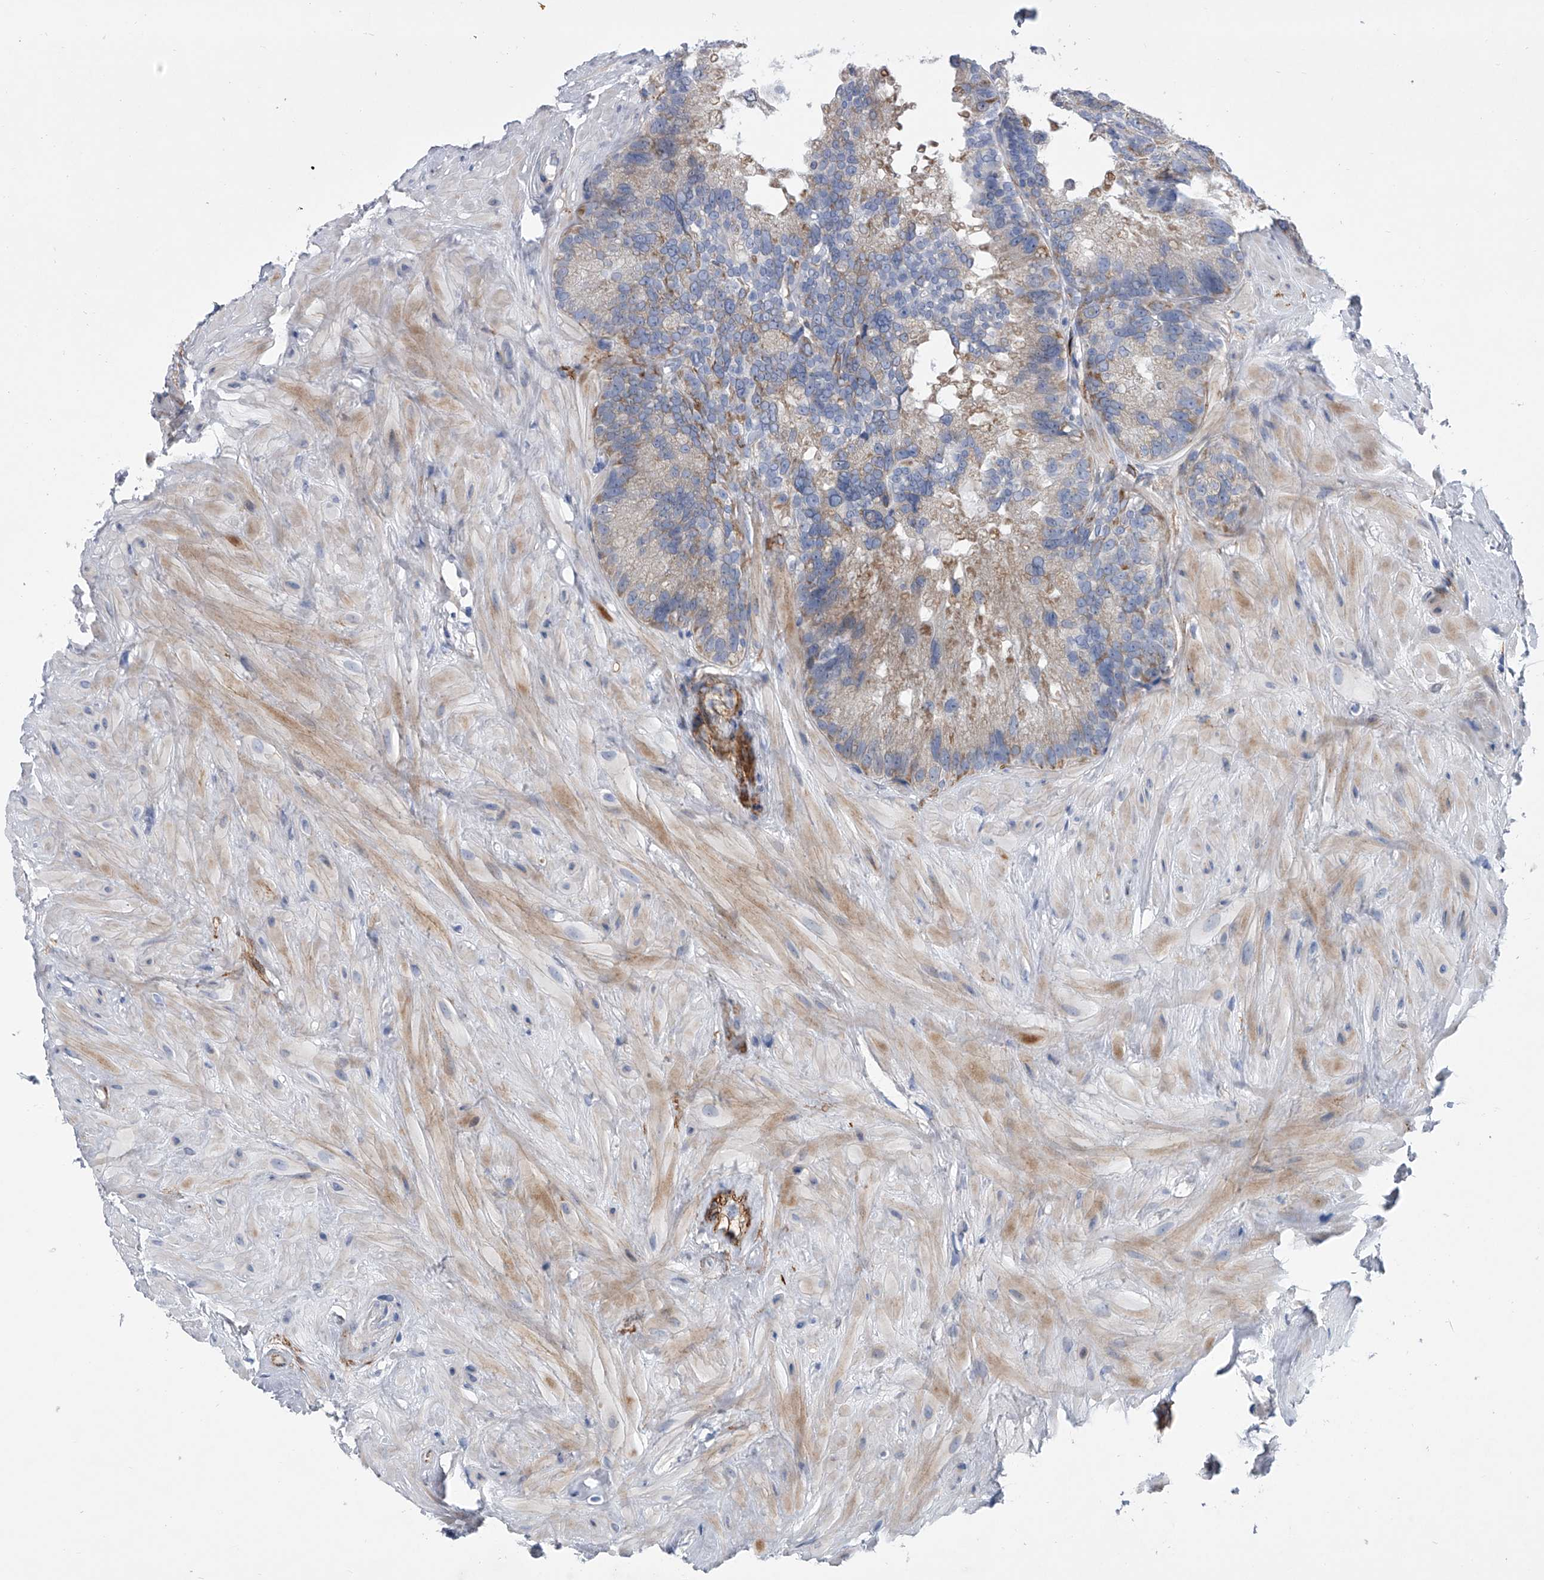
{"staining": {"intensity": "negative", "quantity": "none", "location": "none"}, "tissue": "seminal vesicle", "cell_type": "Glandular cells", "image_type": "normal", "snomed": [{"axis": "morphology", "description": "Normal tissue, NOS"}, {"axis": "topography", "description": "Seminal veicle"}], "caption": "Seminal vesicle stained for a protein using immunohistochemistry (IHC) demonstrates no staining glandular cells.", "gene": "ALG14", "patient": {"sex": "male", "age": 80}}